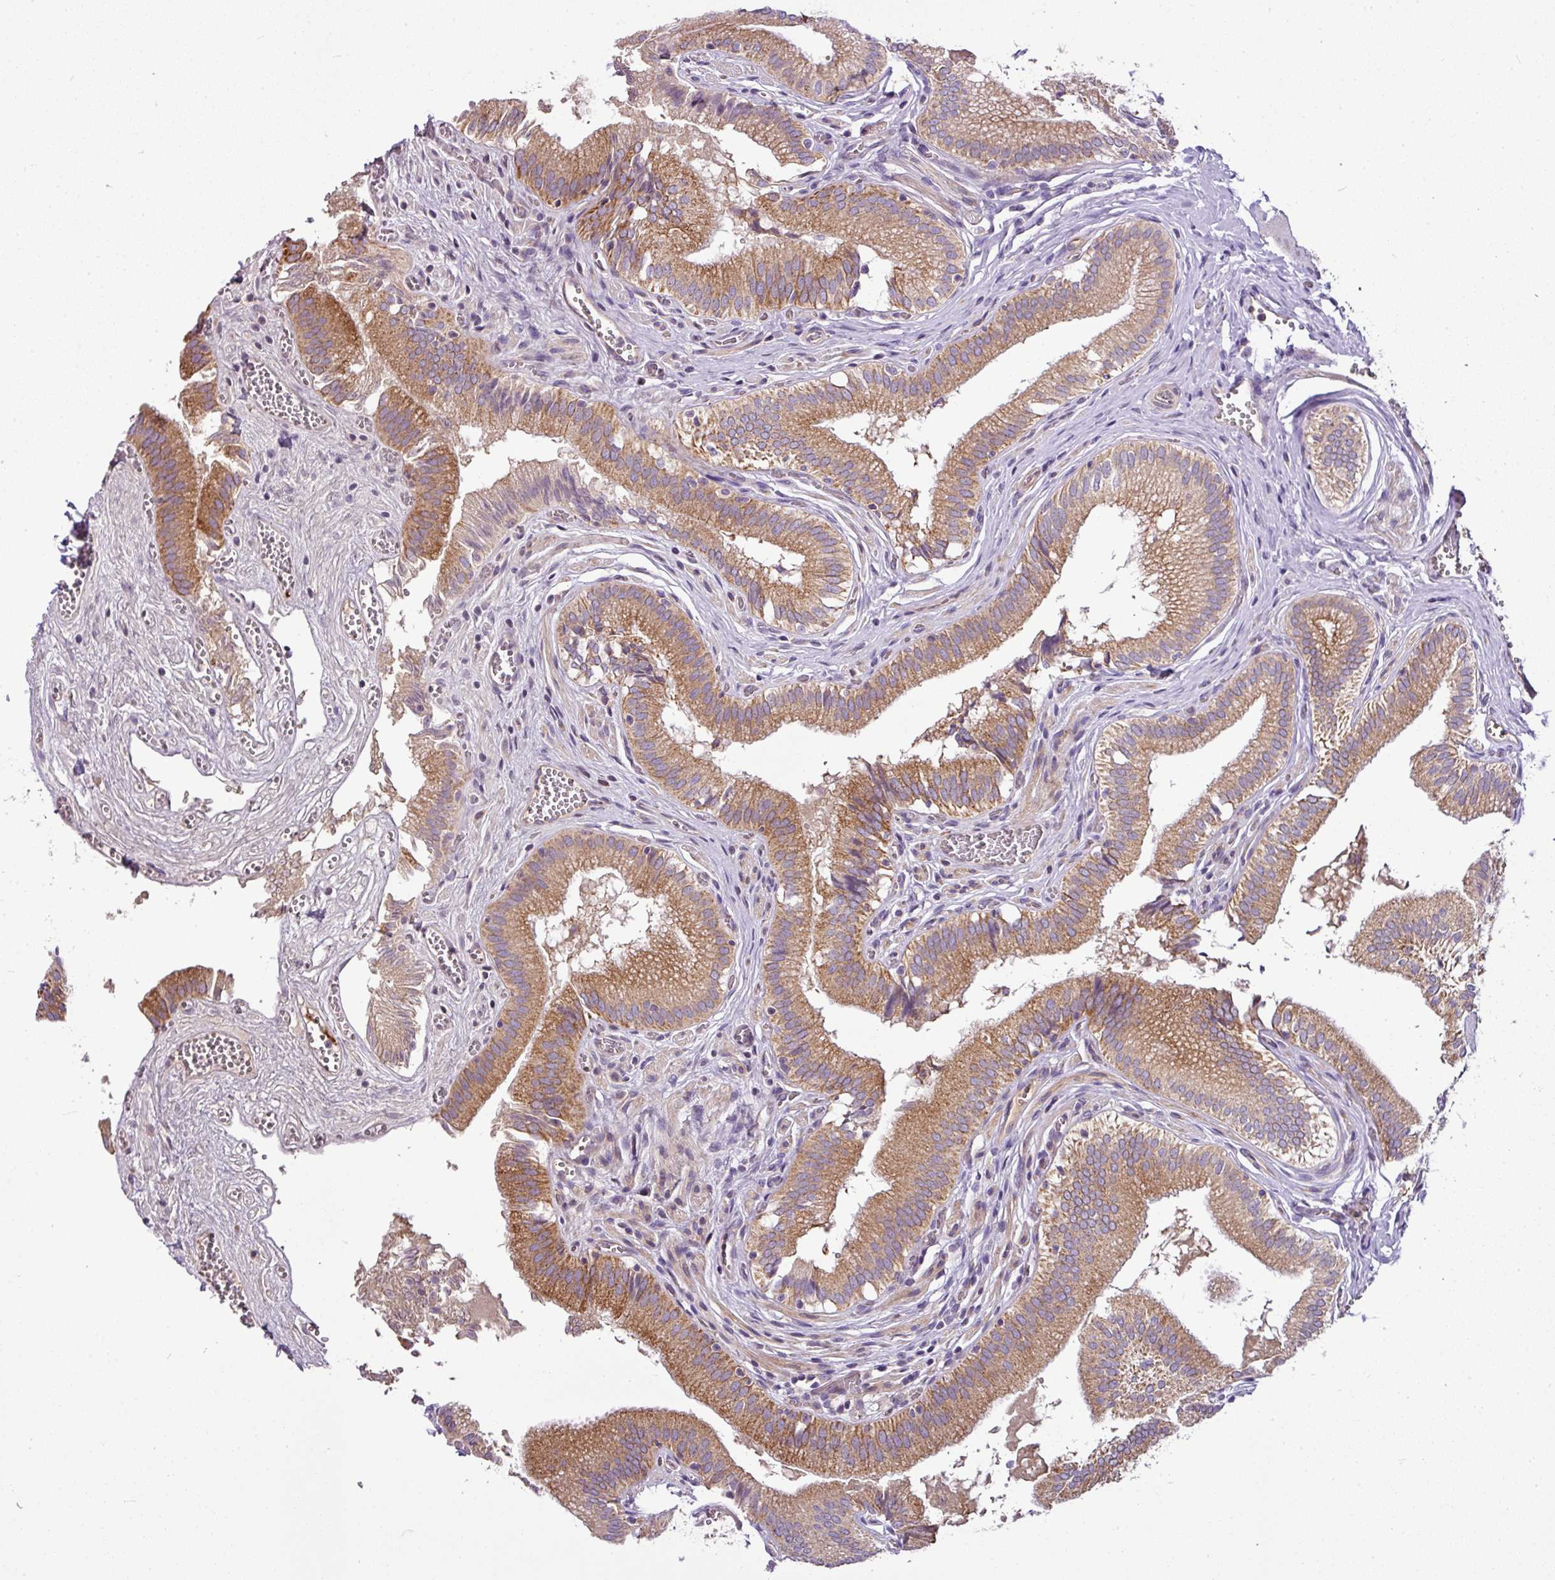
{"staining": {"intensity": "strong", "quantity": ">75%", "location": "cytoplasmic/membranous"}, "tissue": "gallbladder", "cell_type": "Glandular cells", "image_type": "normal", "snomed": [{"axis": "morphology", "description": "Normal tissue, NOS"}, {"axis": "topography", "description": "Gallbladder"}, {"axis": "topography", "description": "Peripheral nerve tissue"}], "caption": "Immunohistochemistry (IHC) histopathology image of unremarkable gallbladder stained for a protein (brown), which exhibits high levels of strong cytoplasmic/membranous expression in about >75% of glandular cells.", "gene": "GAN", "patient": {"sex": "male", "age": 17}}